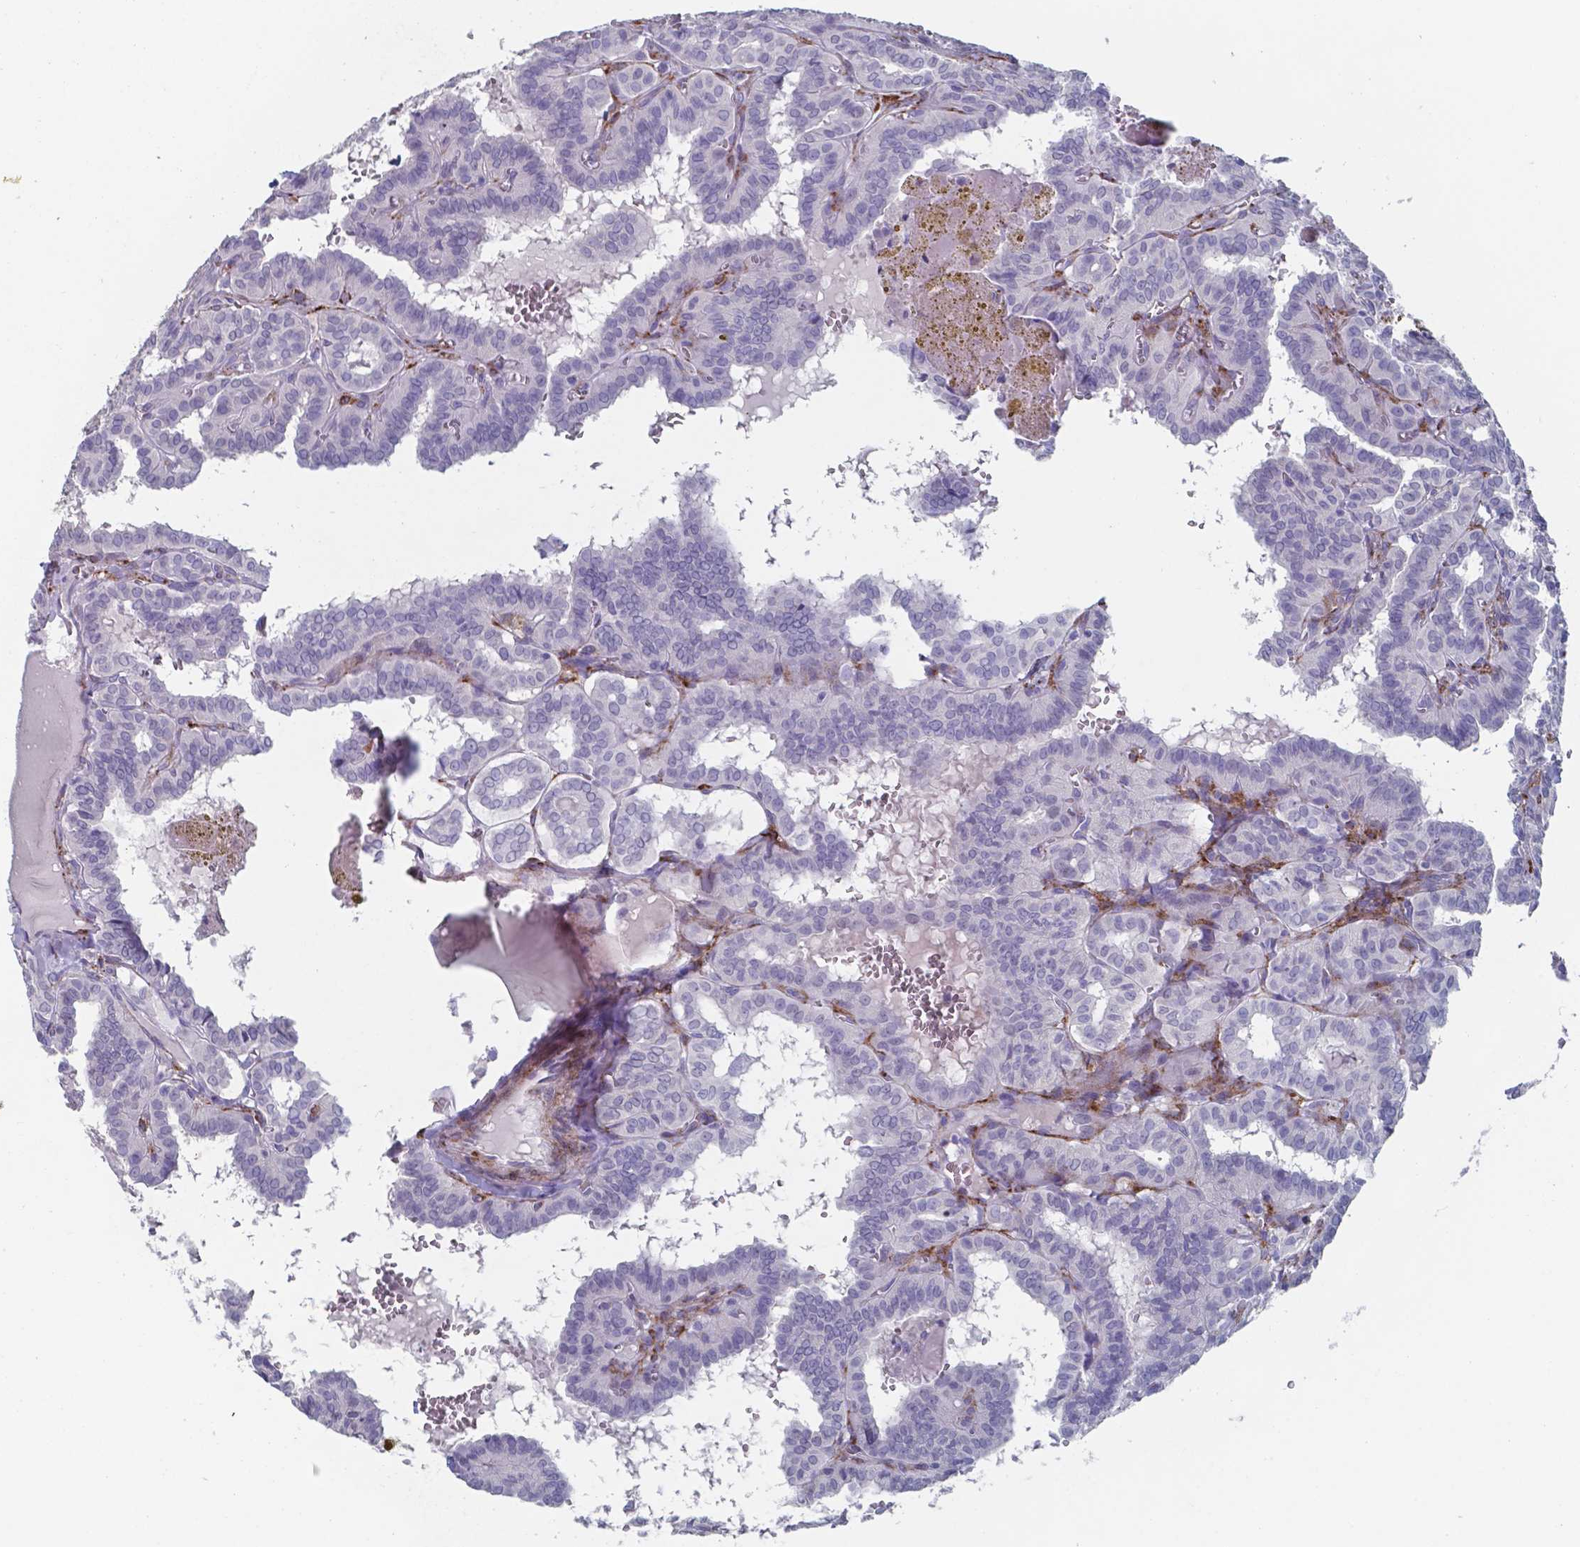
{"staining": {"intensity": "negative", "quantity": "none", "location": "none"}, "tissue": "thyroid cancer", "cell_type": "Tumor cells", "image_type": "cancer", "snomed": [{"axis": "morphology", "description": "Papillary adenocarcinoma, NOS"}, {"axis": "topography", "description": "Thyroid gland"}], "caption": "Immunohistochemical staining of human thyroid cancer (papillary adenocarcinoma) exhibits no significant expression in tumor cells. (Brightfield microscopy of DAB (3,3'-diaminobenzidine) immunohistochemistry at high magnification).", "gene": "PLA2R1", "patient": {"sex": "female", "age": 21}}